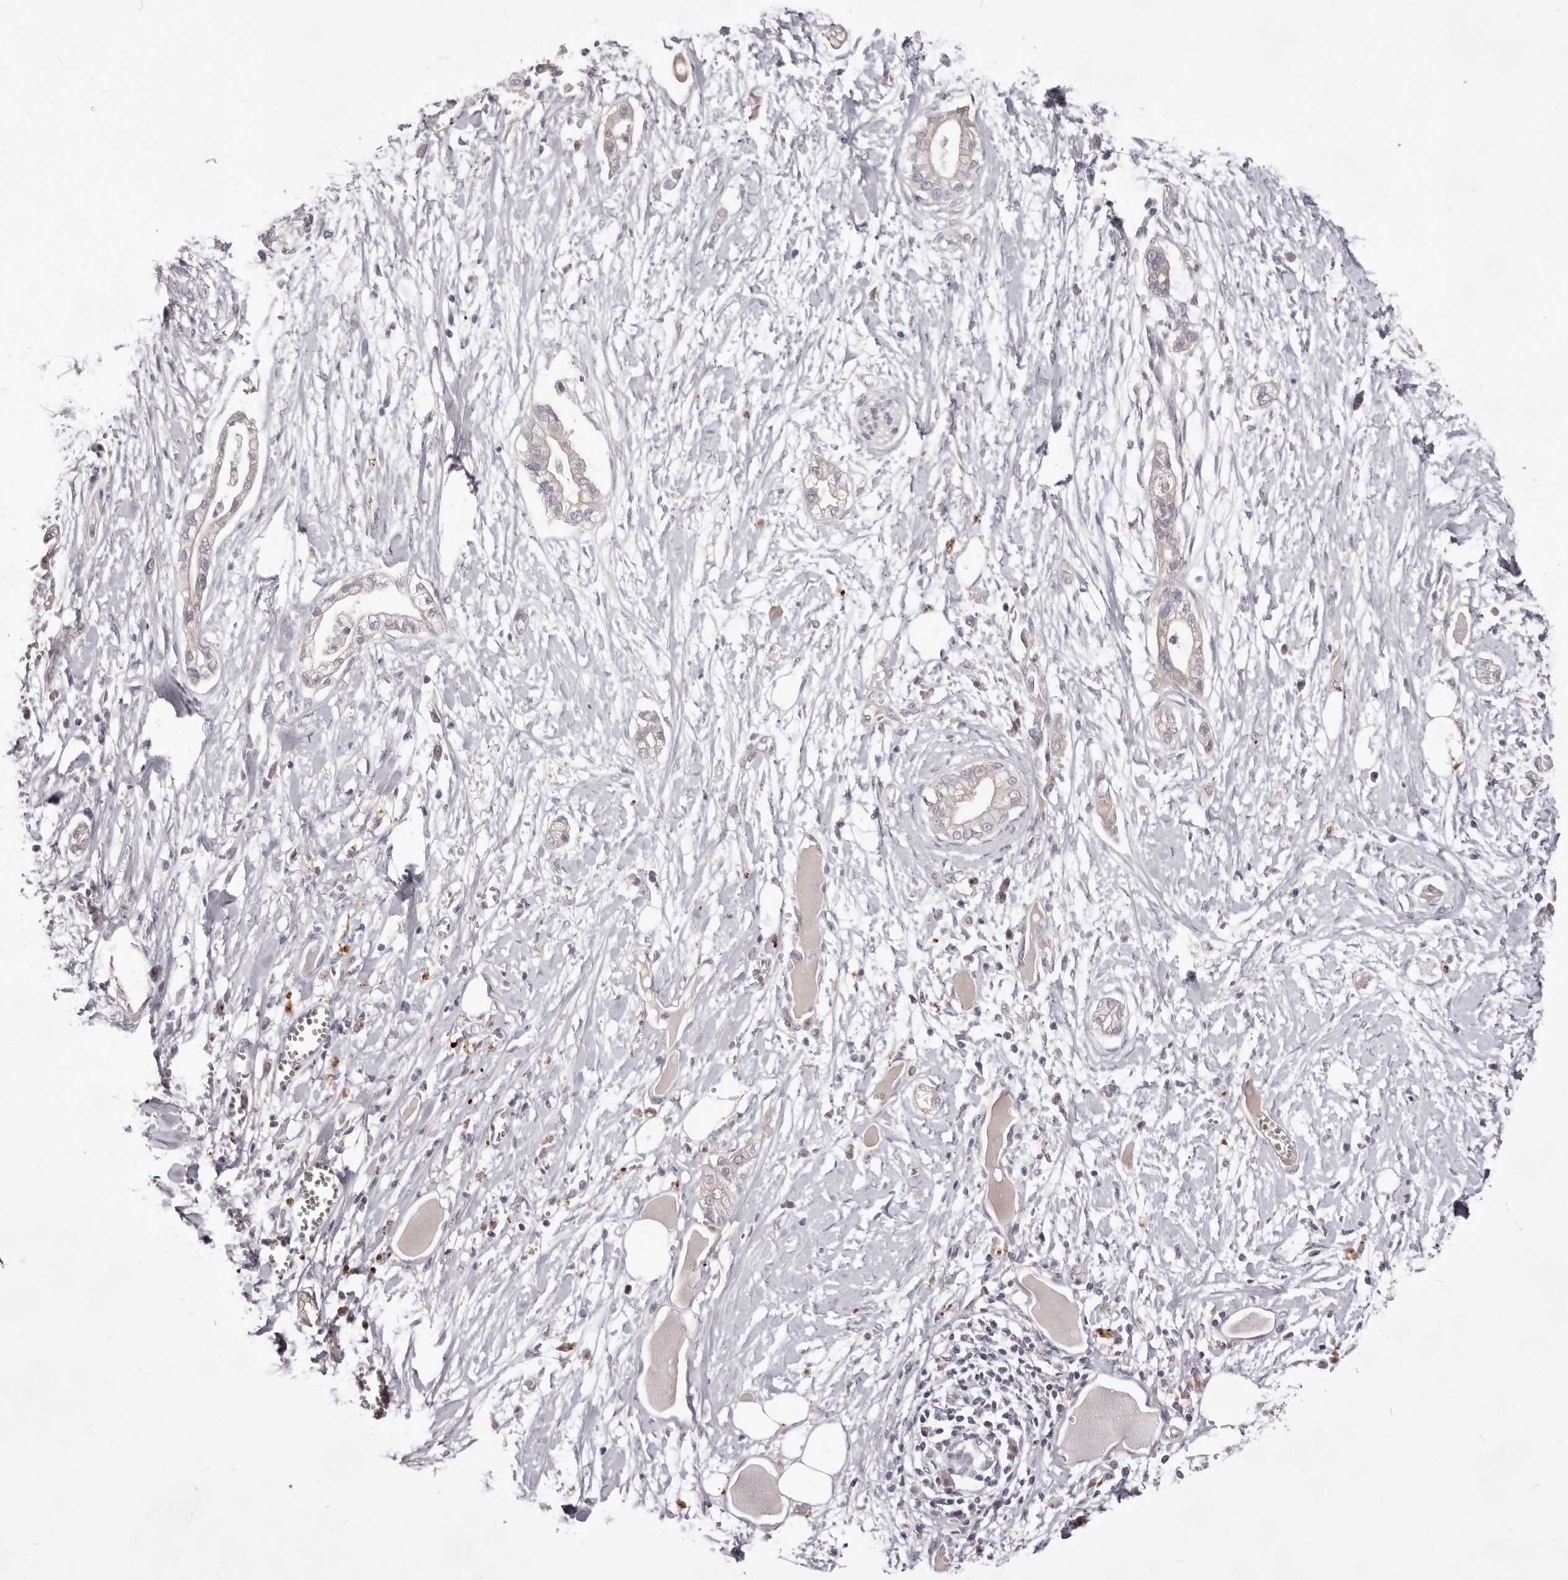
{"staining": {"intensity": "weak", "quantity": "<25%", "location": "cytoplasmic/membranous"}, "tissue": "pancreatic cancer", "cell_type": "Tumor cells", "image_type": "cancer", "snomed": [{"axis": "morphology", "description": "Adenocarcinoma, NOS"}, {"axis": "topography", "description": "Pancreas"}], "caption": "Immunohistochemistry (IHC) of human pancreatic cancer (adenocarcinoma) exhibits no positivity in tumor cells.", "gene": "GARNL3", "patient": {"sex": "male", "age": 68}}